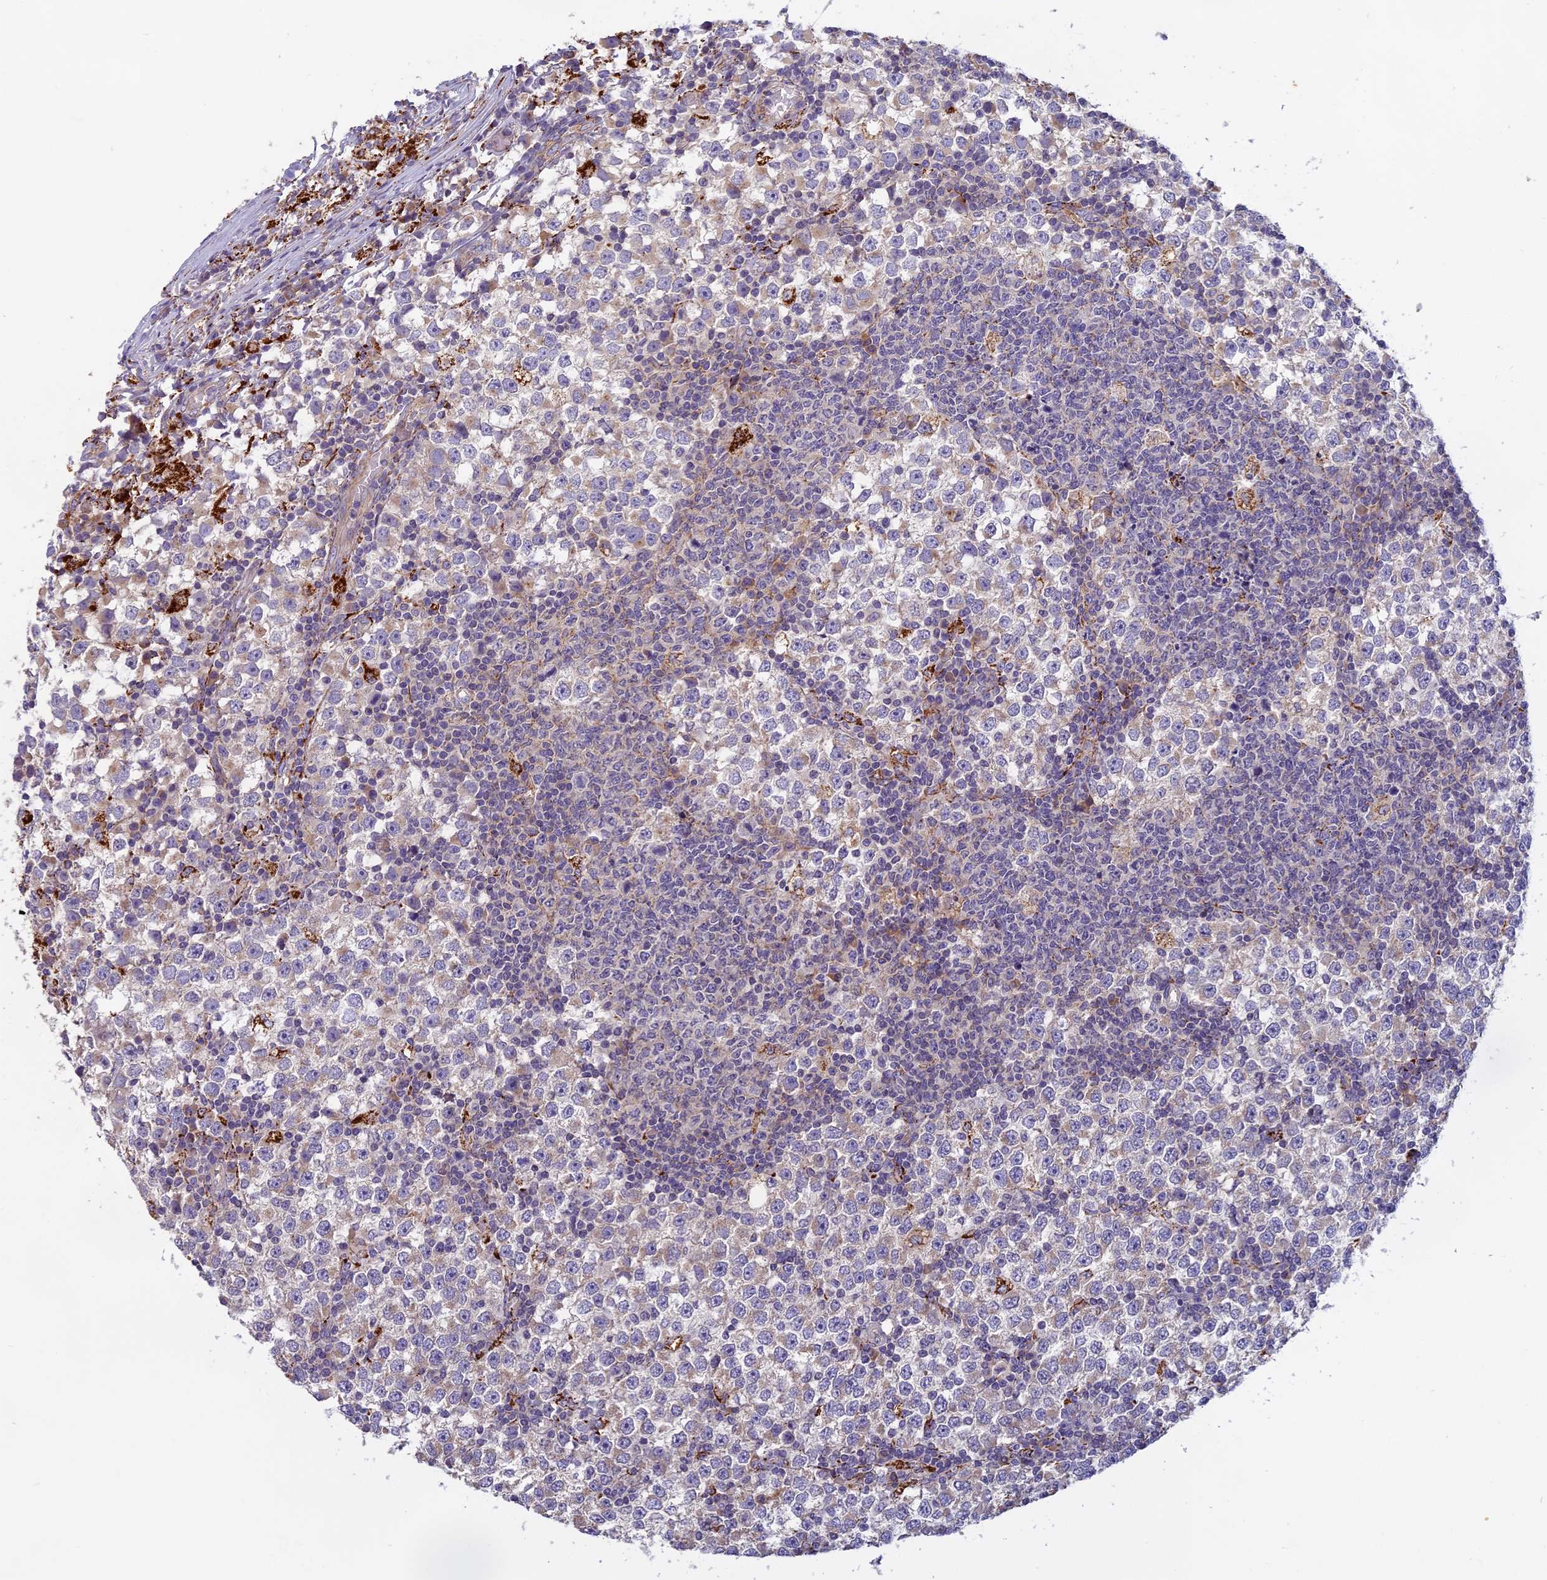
{"staining": {"intensity": "negative", "quantity": "none", "location": "none"}, "tissue": "testis cancer", "cell_type": "Tumor cells", "image_type": "cancer", "snomed": [{"axis": "morphology", "description": "Seminoma, NOS"}, {"axis": "topography", "description": "Testis"}], "caption": "A high-resolution photomicrograph shows immunohistochemistry (IHC) staining of seminoma (testis), which reveals no significant staining in tumor cells.", "gene": "SEMA7A", "patient": {"sex": "male", "age": 65}}